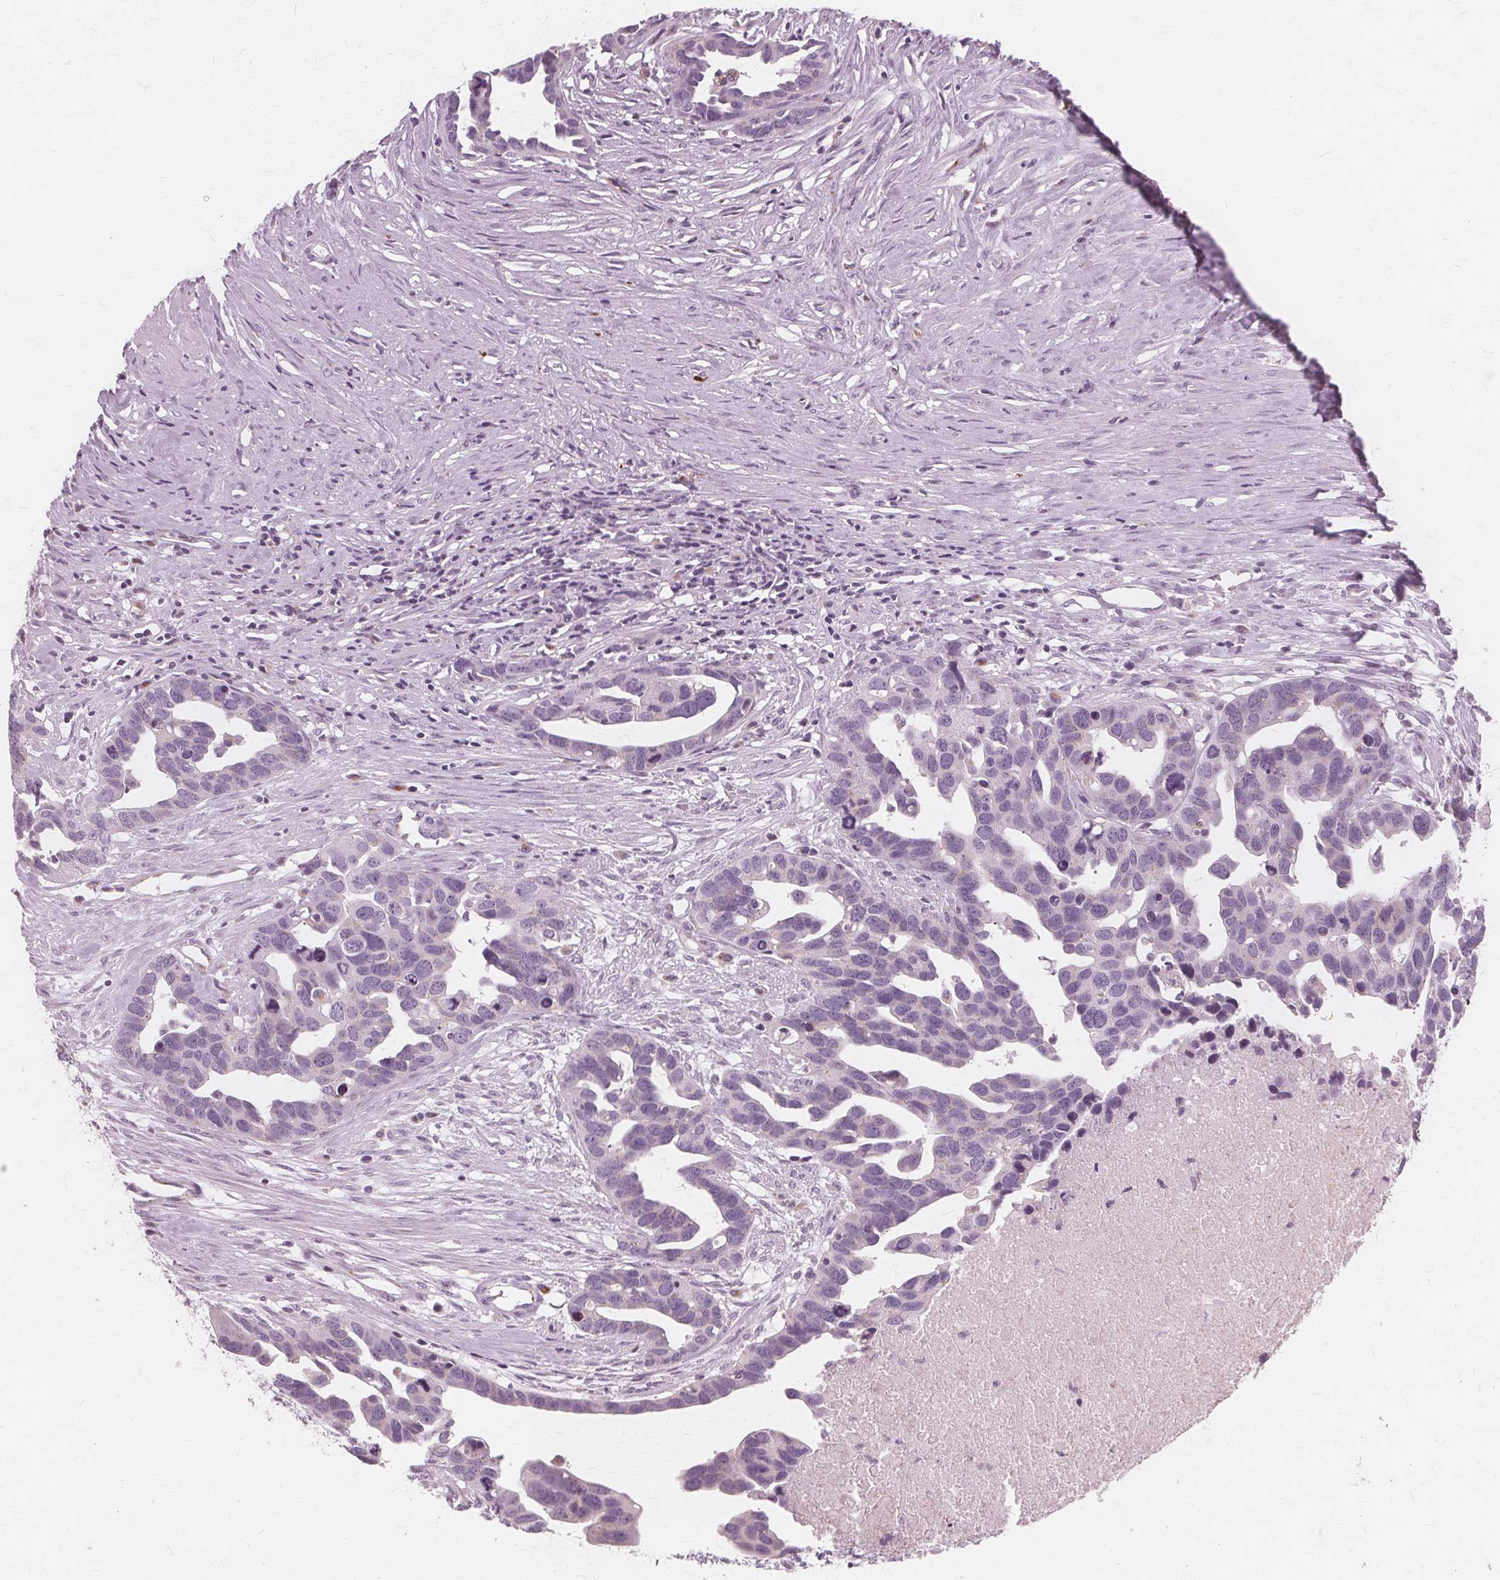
{"staining": {"intensity": "negative", "quantity": "none", "location": "none"}, "tissue": "ovarian cancer", "cell_type": "Tumor cells", "image_type": "cancer", "snomed": [{"axis": "morphology", "description": "Cystadenocarcinoma, serous, NOS"}, {"axis": "topography", "description": "Ovary"}], "caption": "Human ovarian cancer stained for a protein using immunohistochemistry (IHC) displays no positivity in tumor cells.", "gene": "DNASE2", "patient": {"sex": "female", "age": 54}}